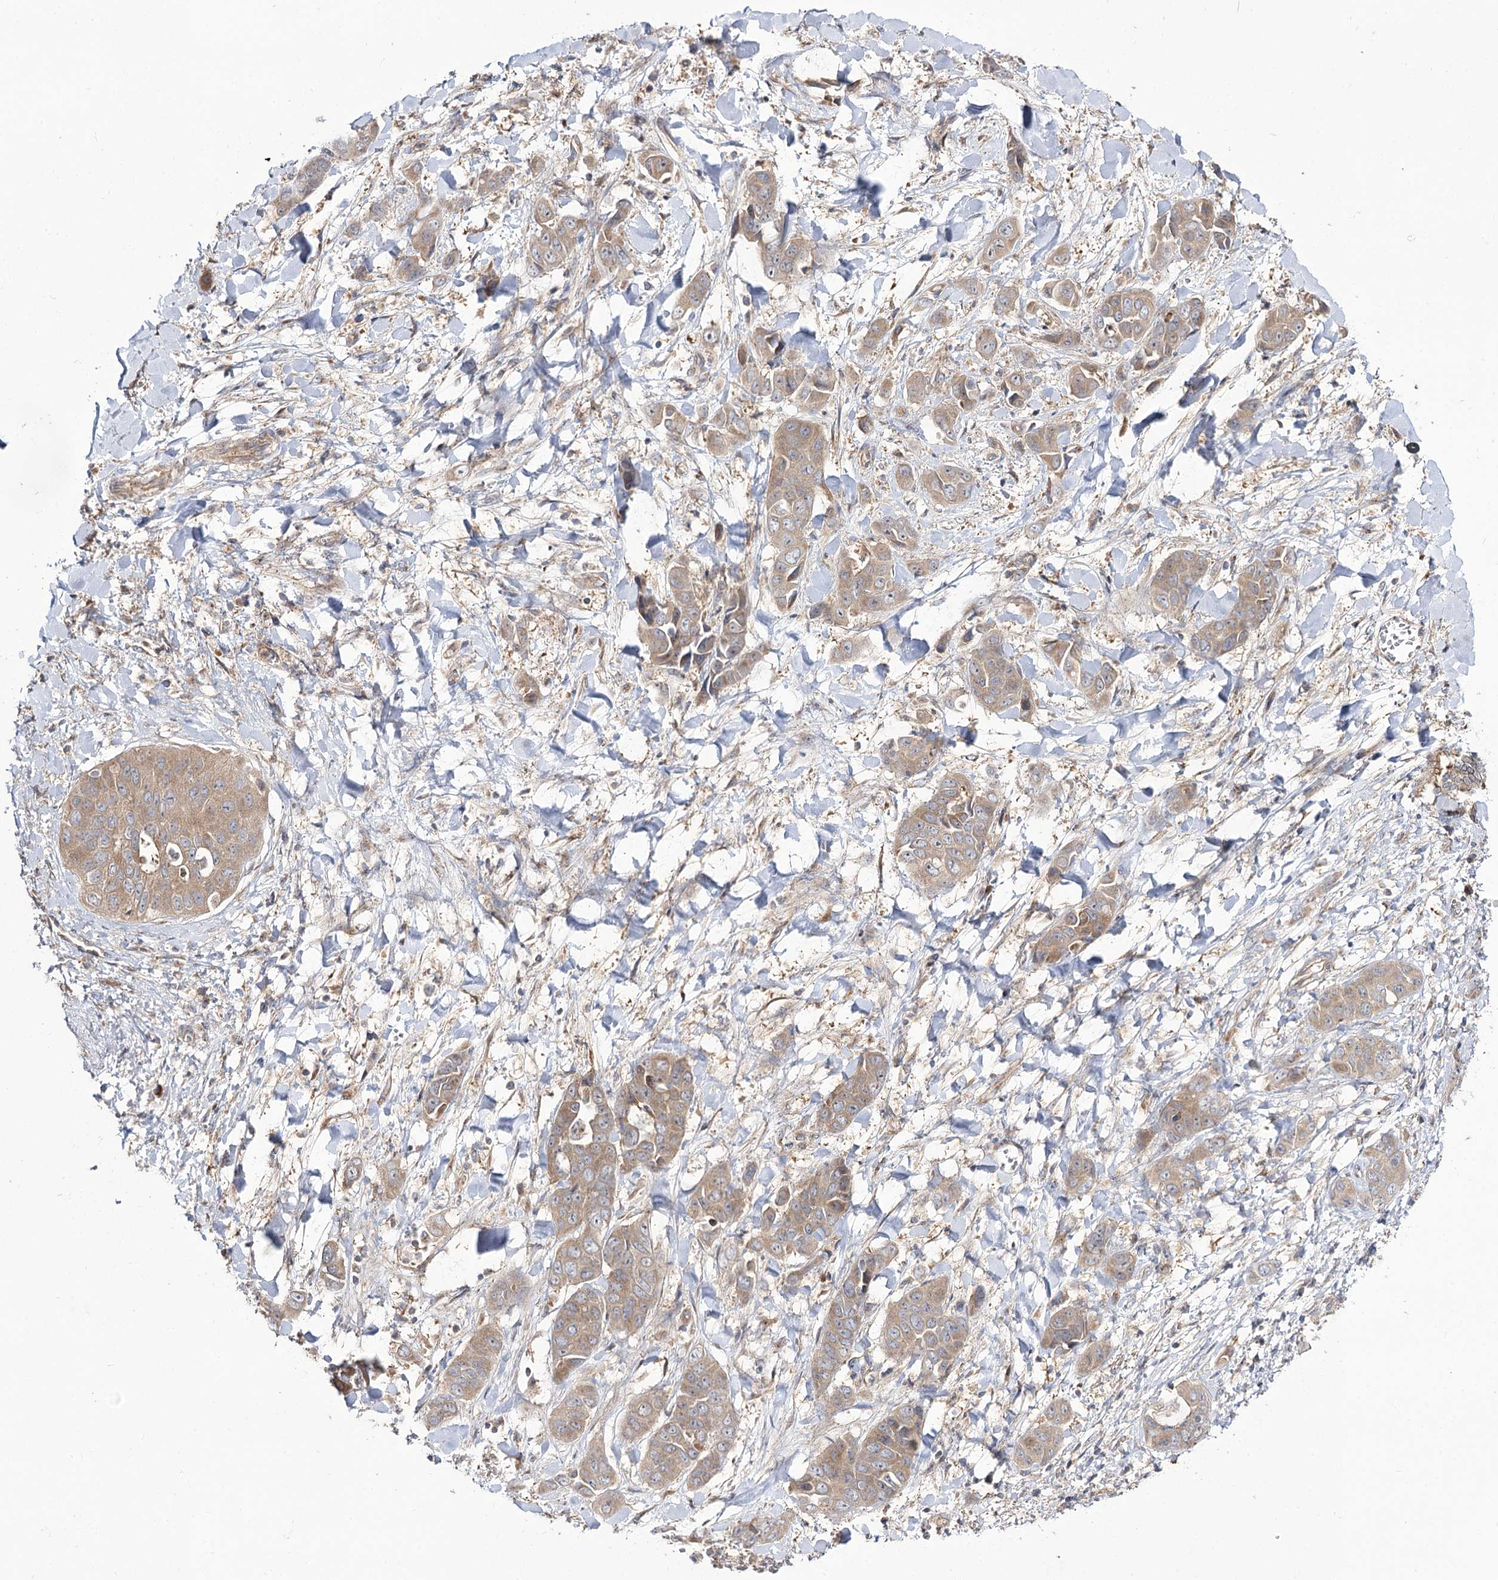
{"staining": {"intensity": "moderate", "quantity": ">75%", "location": "cytoplasmic/membranous"}, "tissue": "liver cancer", "cell_type": "Tumor cells", "image_type": "cancer", "snomed": [{"axis": "morphology", "description": "Cholangiocarcinoma"}, {"axis": "topography", "description": "Liver"}], "caption": "Liver cholangiocarcinoma stained with a brown dye displays moderate cytoplasmic/membranous positive expression in about >75% of tumor cells.", "gene": "C11orf80", "patient": {"sex": "female", "age": 52}}